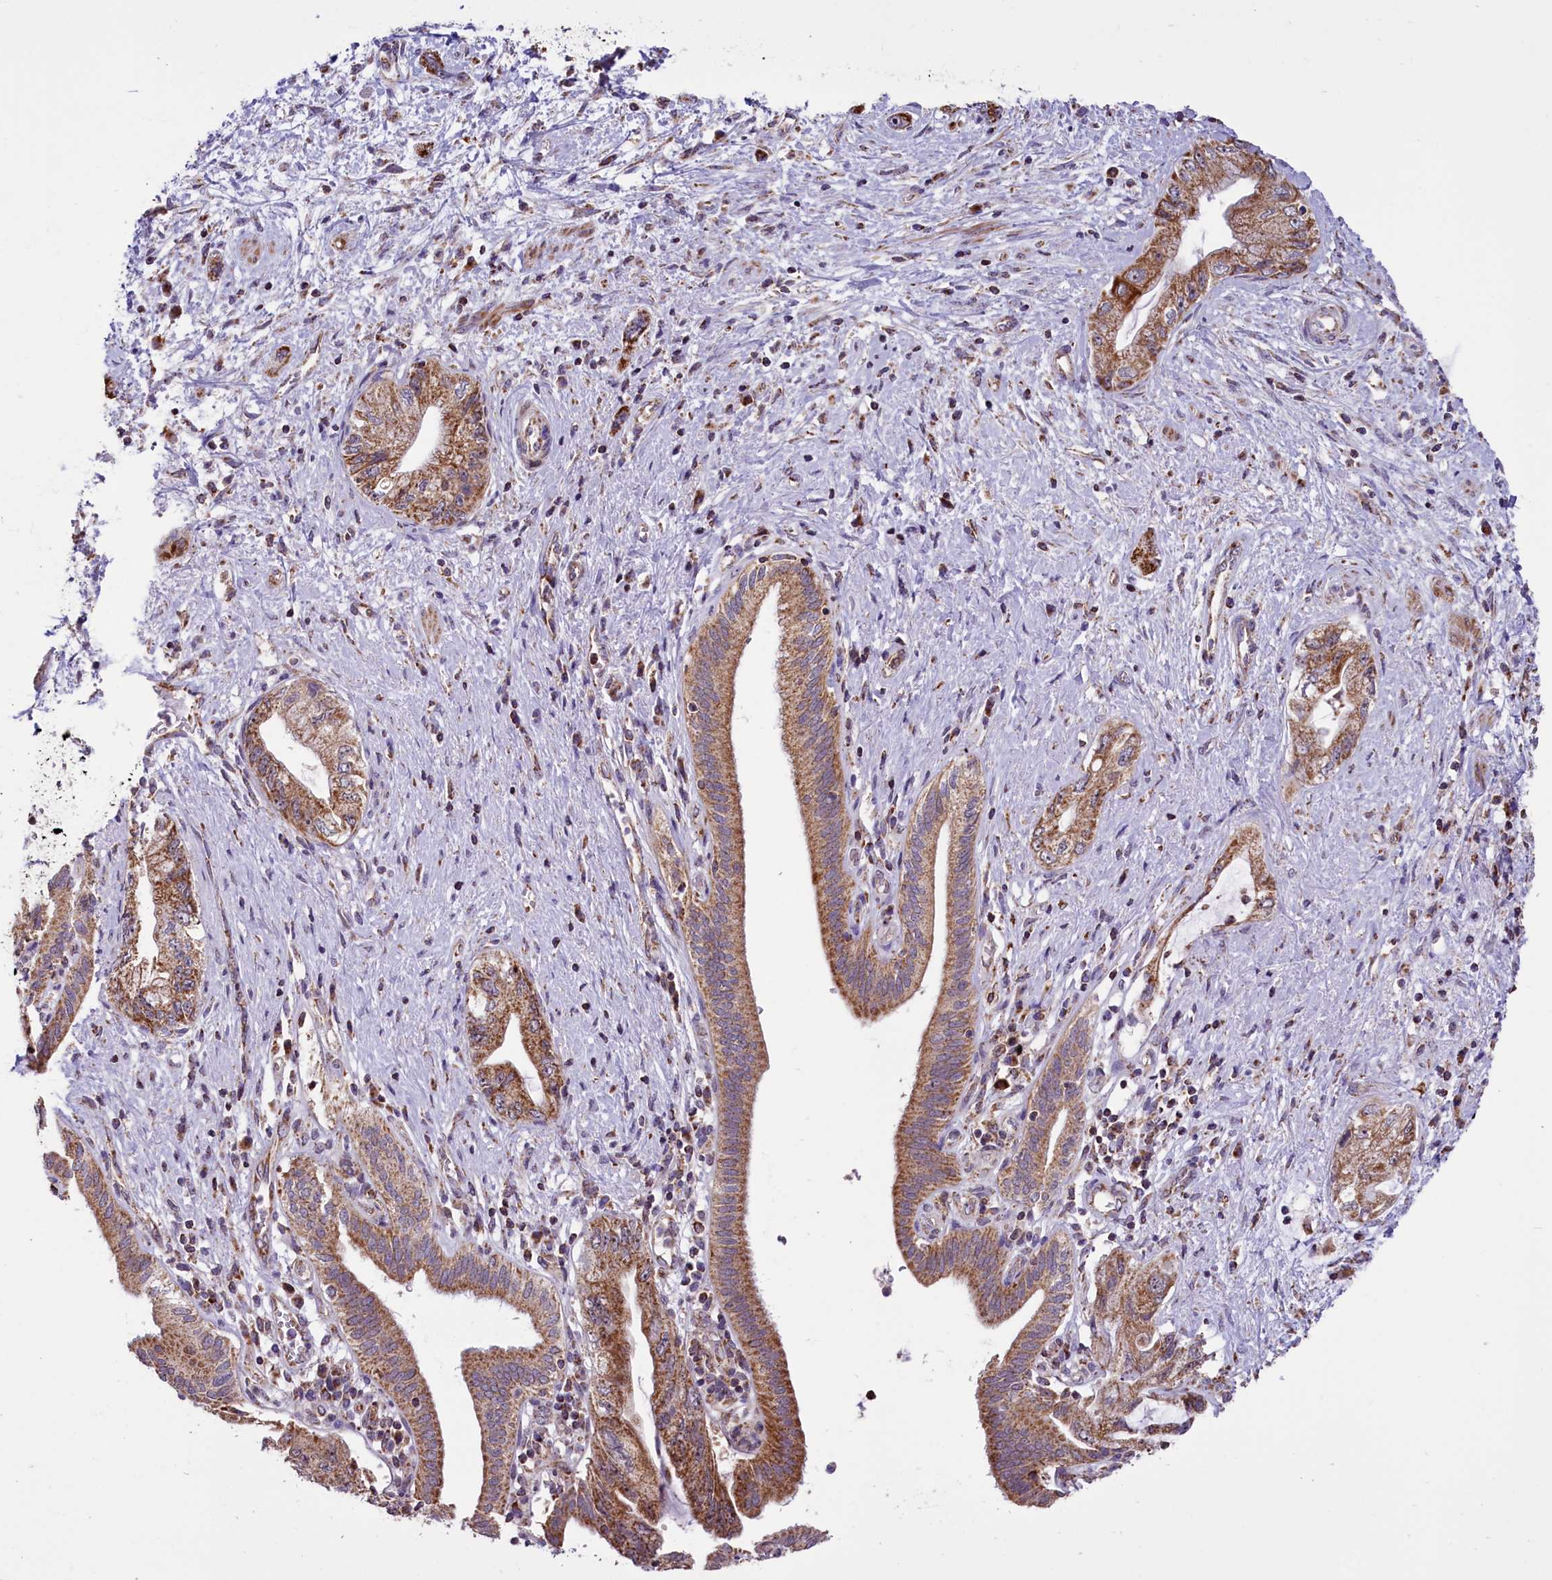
{"staining": {"intensity": "strong", "quantity": ">75%", "location": "cytoplasmic/membranous"}, "tissue": "pancreatic cancer", "cell_type": "Tumor cells", "image_type": "cancer", "snomed": [{"axis": "morphology", "description": "Adenocarcinoma, NOS"}, {"axis": "topography", "description": "Pancreas"}], "caption": "Tumor cells reveal high levels of strong cytoplasmic/membranous positivity in approximately >75% of cells in human pancreatic cancer. Nuclei are stained in blue.", "gene": "GLRX5", "patient": {"sex": "female", "age": 73}}